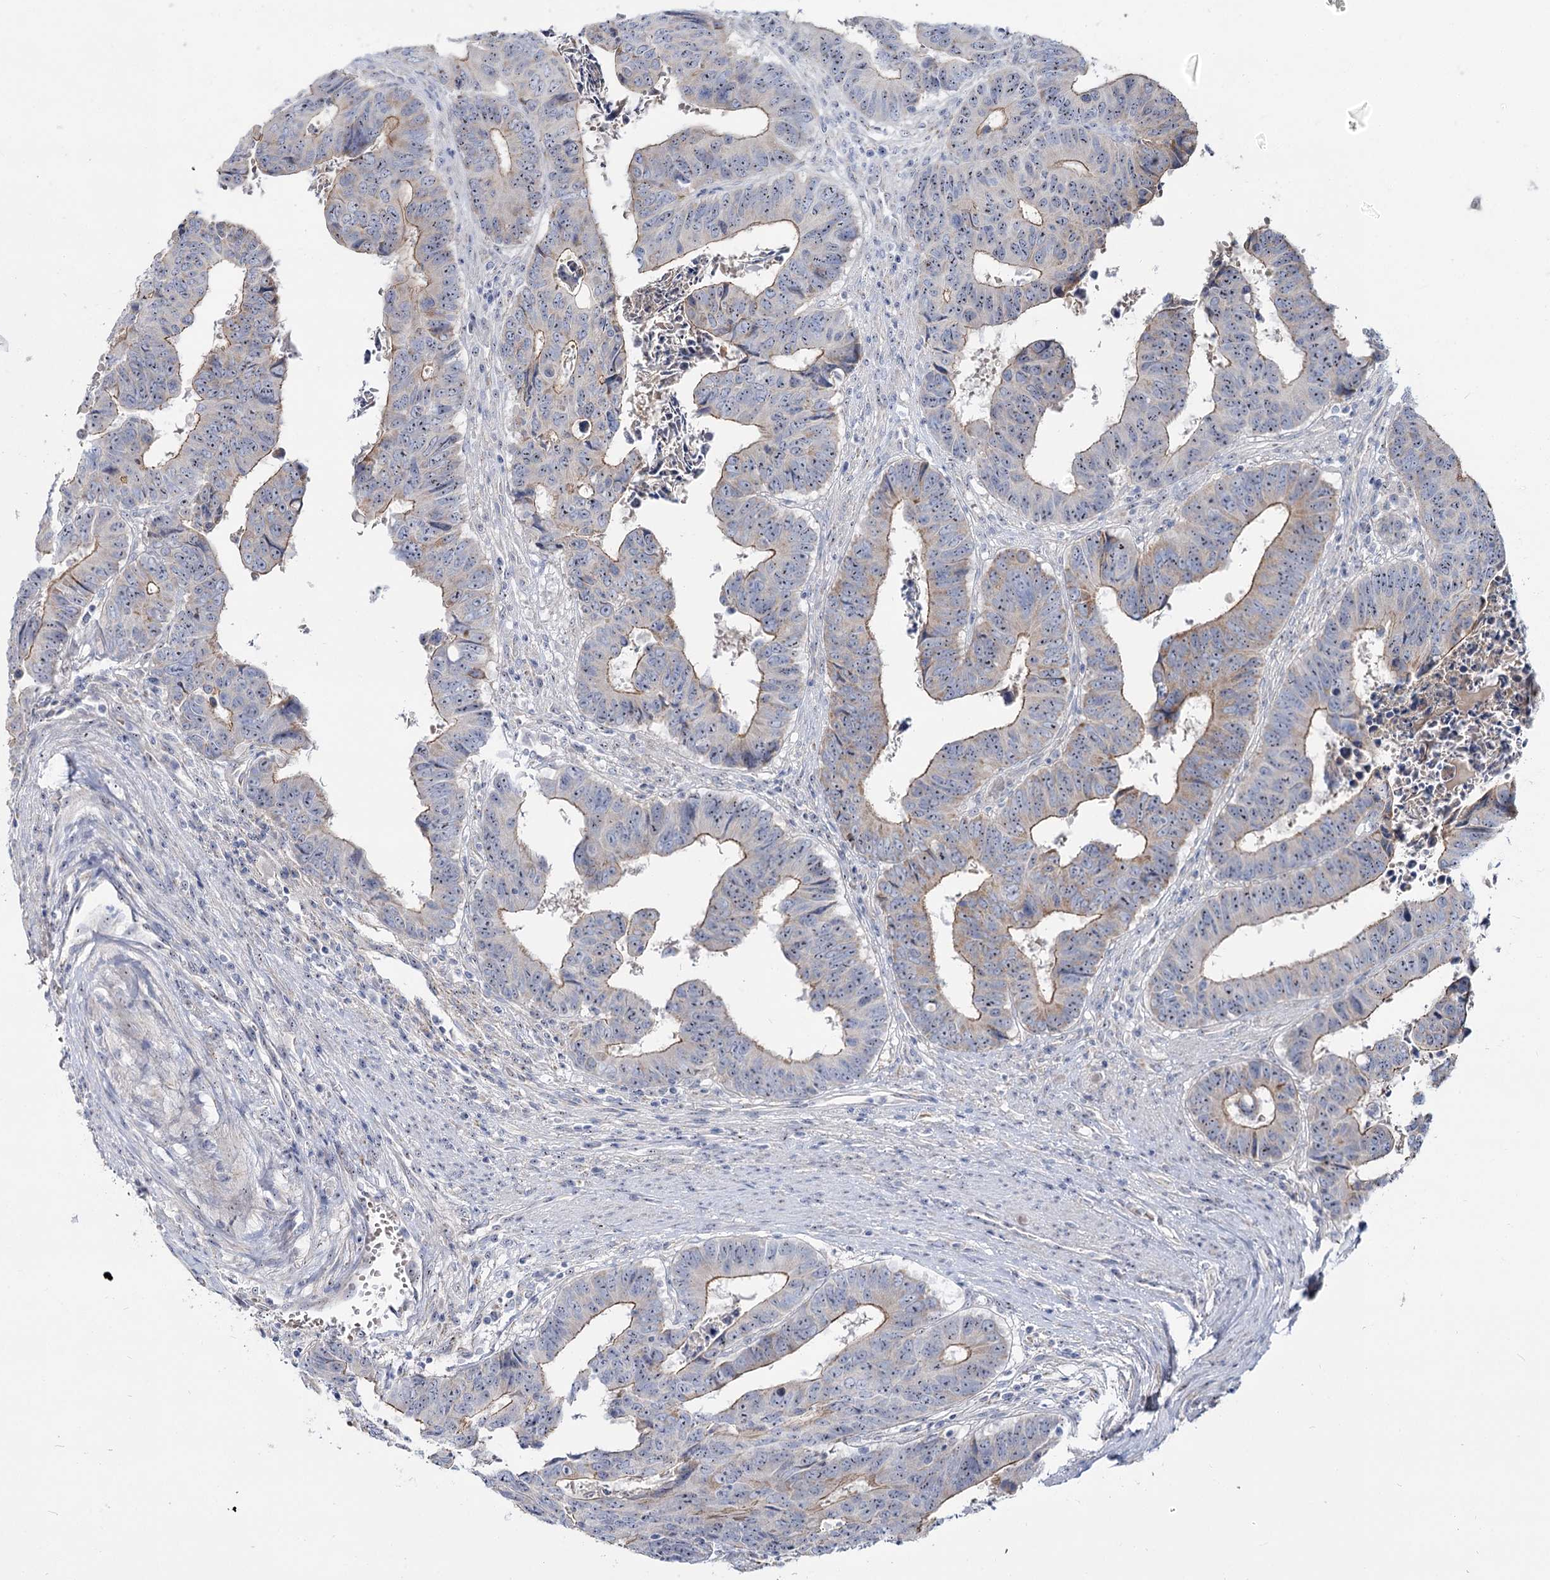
{"staining": {"intensity": "weak", "quantity": "25%-75%", "location": "cytoplasmic/membranous,nuclear"}, "tissue": "colorectal cancer", "cell_type": "Tumor cells", "image_type": "cancer", "snomed": [{"axis": "morphology", "description": "Adenocarcinoma, NOS"}, {"axis": "topography", "description": "Rectum"}], "caption": "Immunohistochemical staining of human adenocarcinoma (colorectal) reveals weak cytoplasmic/membranous and nuclear protein expression in approximately 25%-75% of tumor cells. (Stains: DAB (3,3'-diaminobenzidine) in brown, nuclei in blue, Microscopy: brightfield microscopy at high magnification).", "gene": "SUOX", "patient": {"sex": "male", "age": 84}}